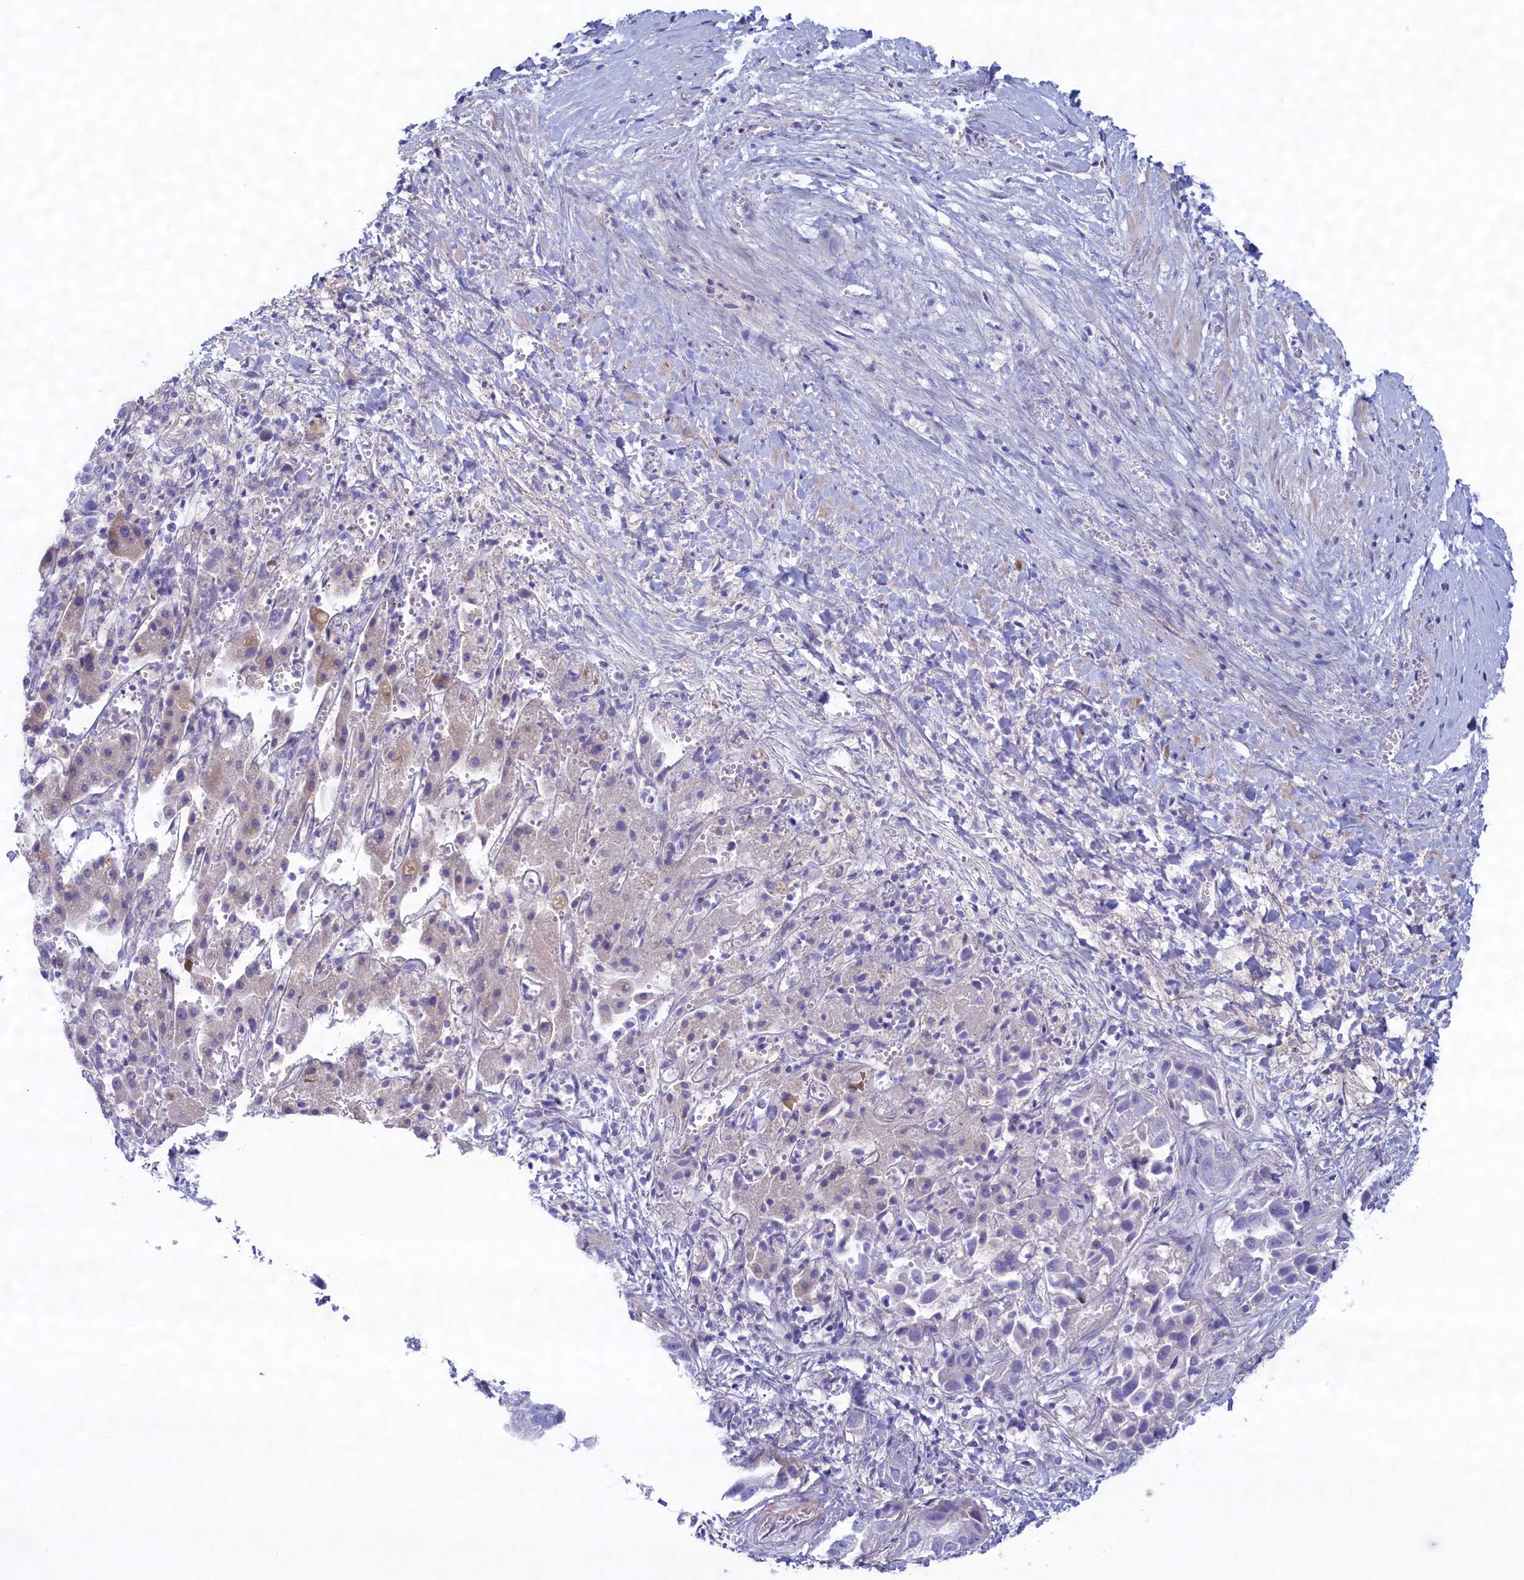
{"staining": {"intensity": "negative", "quantity": "none", "location": "none"}, "tissue": "liver cancer", "cell_type": "Tumor cells", "image_type": "cancer", "snomed": [{"axis": "morphology", "description": "Cholangiocarcinoma"}, {"axis": "topography", "description": "Liver"}], "caption": "IHC of human liver cancer (cholangiocarcinoma) shows no expression in tumor cells.", "gene": "MPV17L2", "patient": {"sex": "female", "age": 52}}